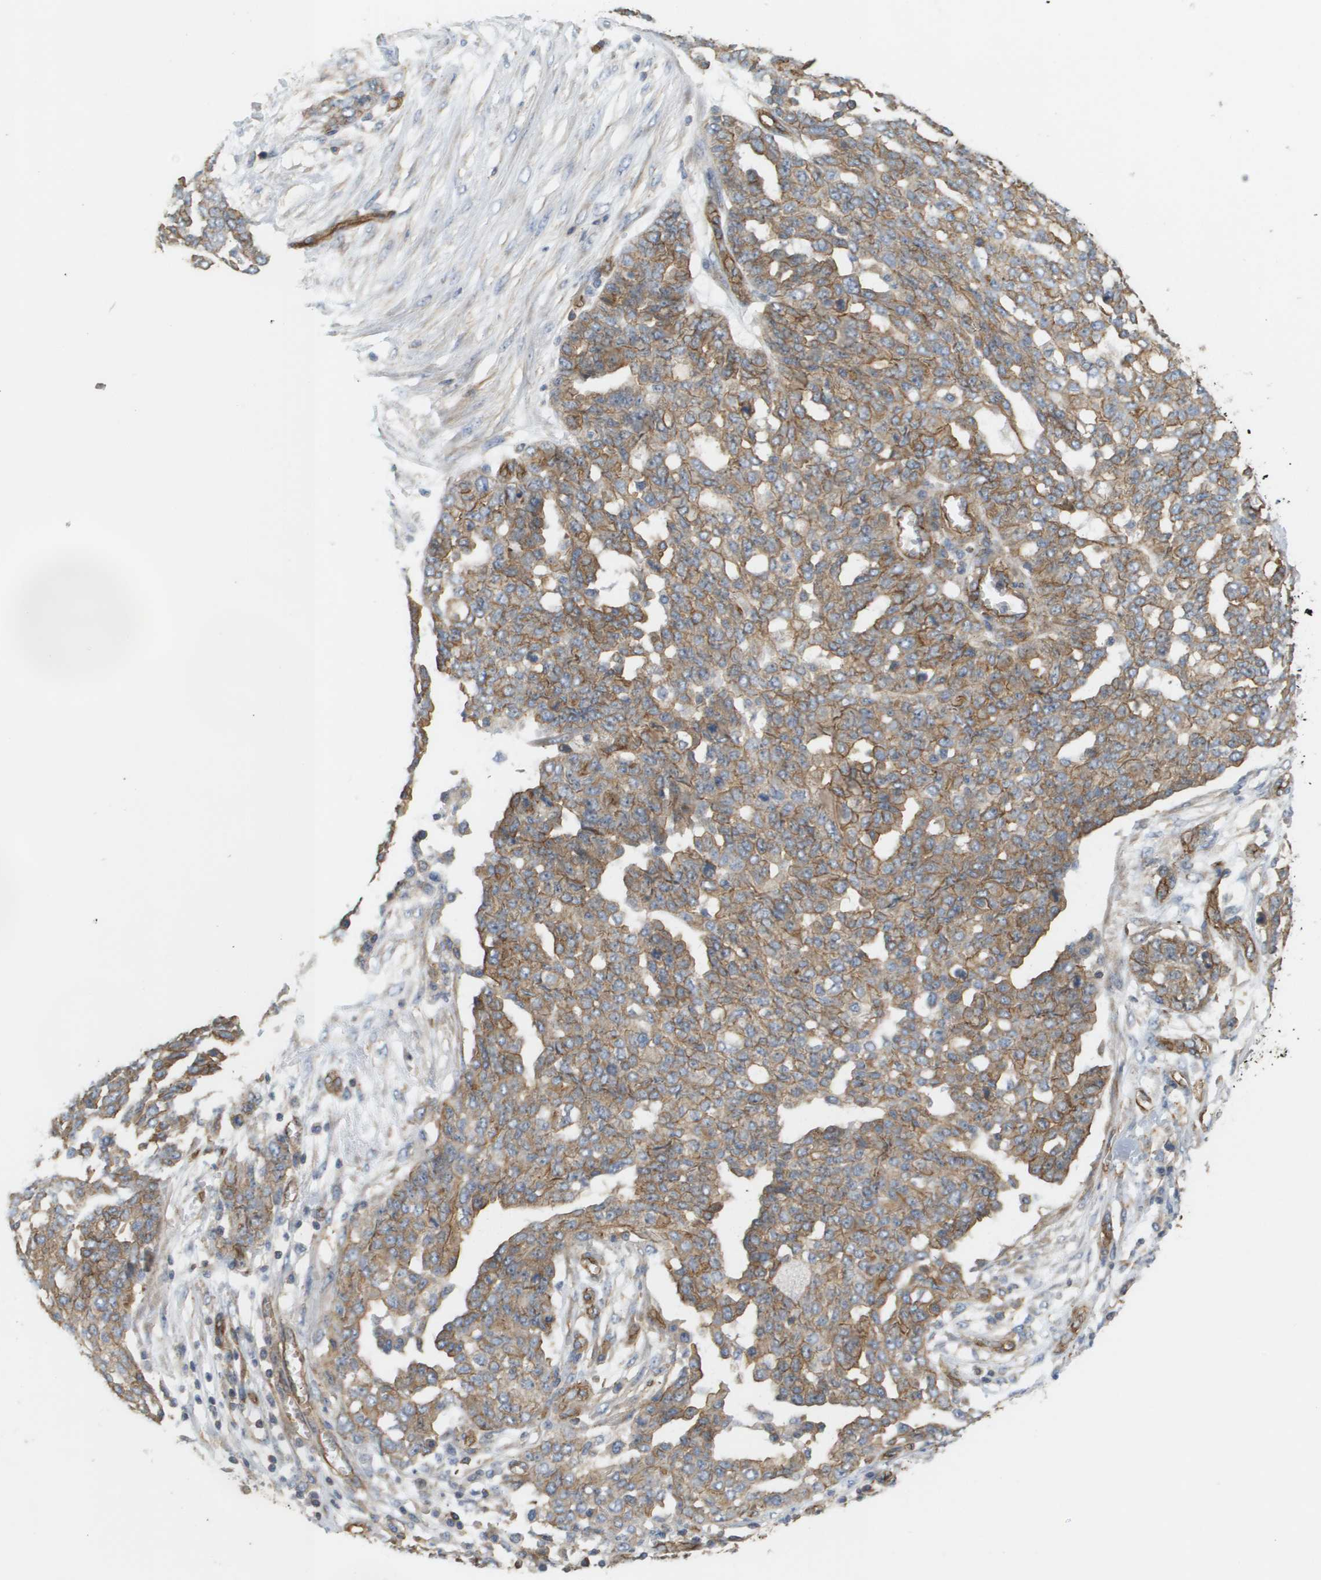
{"staining": {"intensity": "weak", "quantity": ">75%", "location": "cytoplasmic/membranous"}, "tissue": "ovarian cancer", "cell_type": "Tumor cells", "image_type": "cancer", "snomed": [{"axis": "morphology", "description": "Cystadenocarcinoma, serous, NOS"}, {"axis": "topography", "description": "Soft tissue"}, {"axis": "topography", "description": "Ovary"}], "caption": "Brown immunohistochemical staining in serous cystadenocarcinoma (ovarian) reveals weak cytoplasmic/membranous positivity in approximately >75% of tumor cells.", "gene": "SGMS2", "patient": {"sex": "female", "age": 57}}